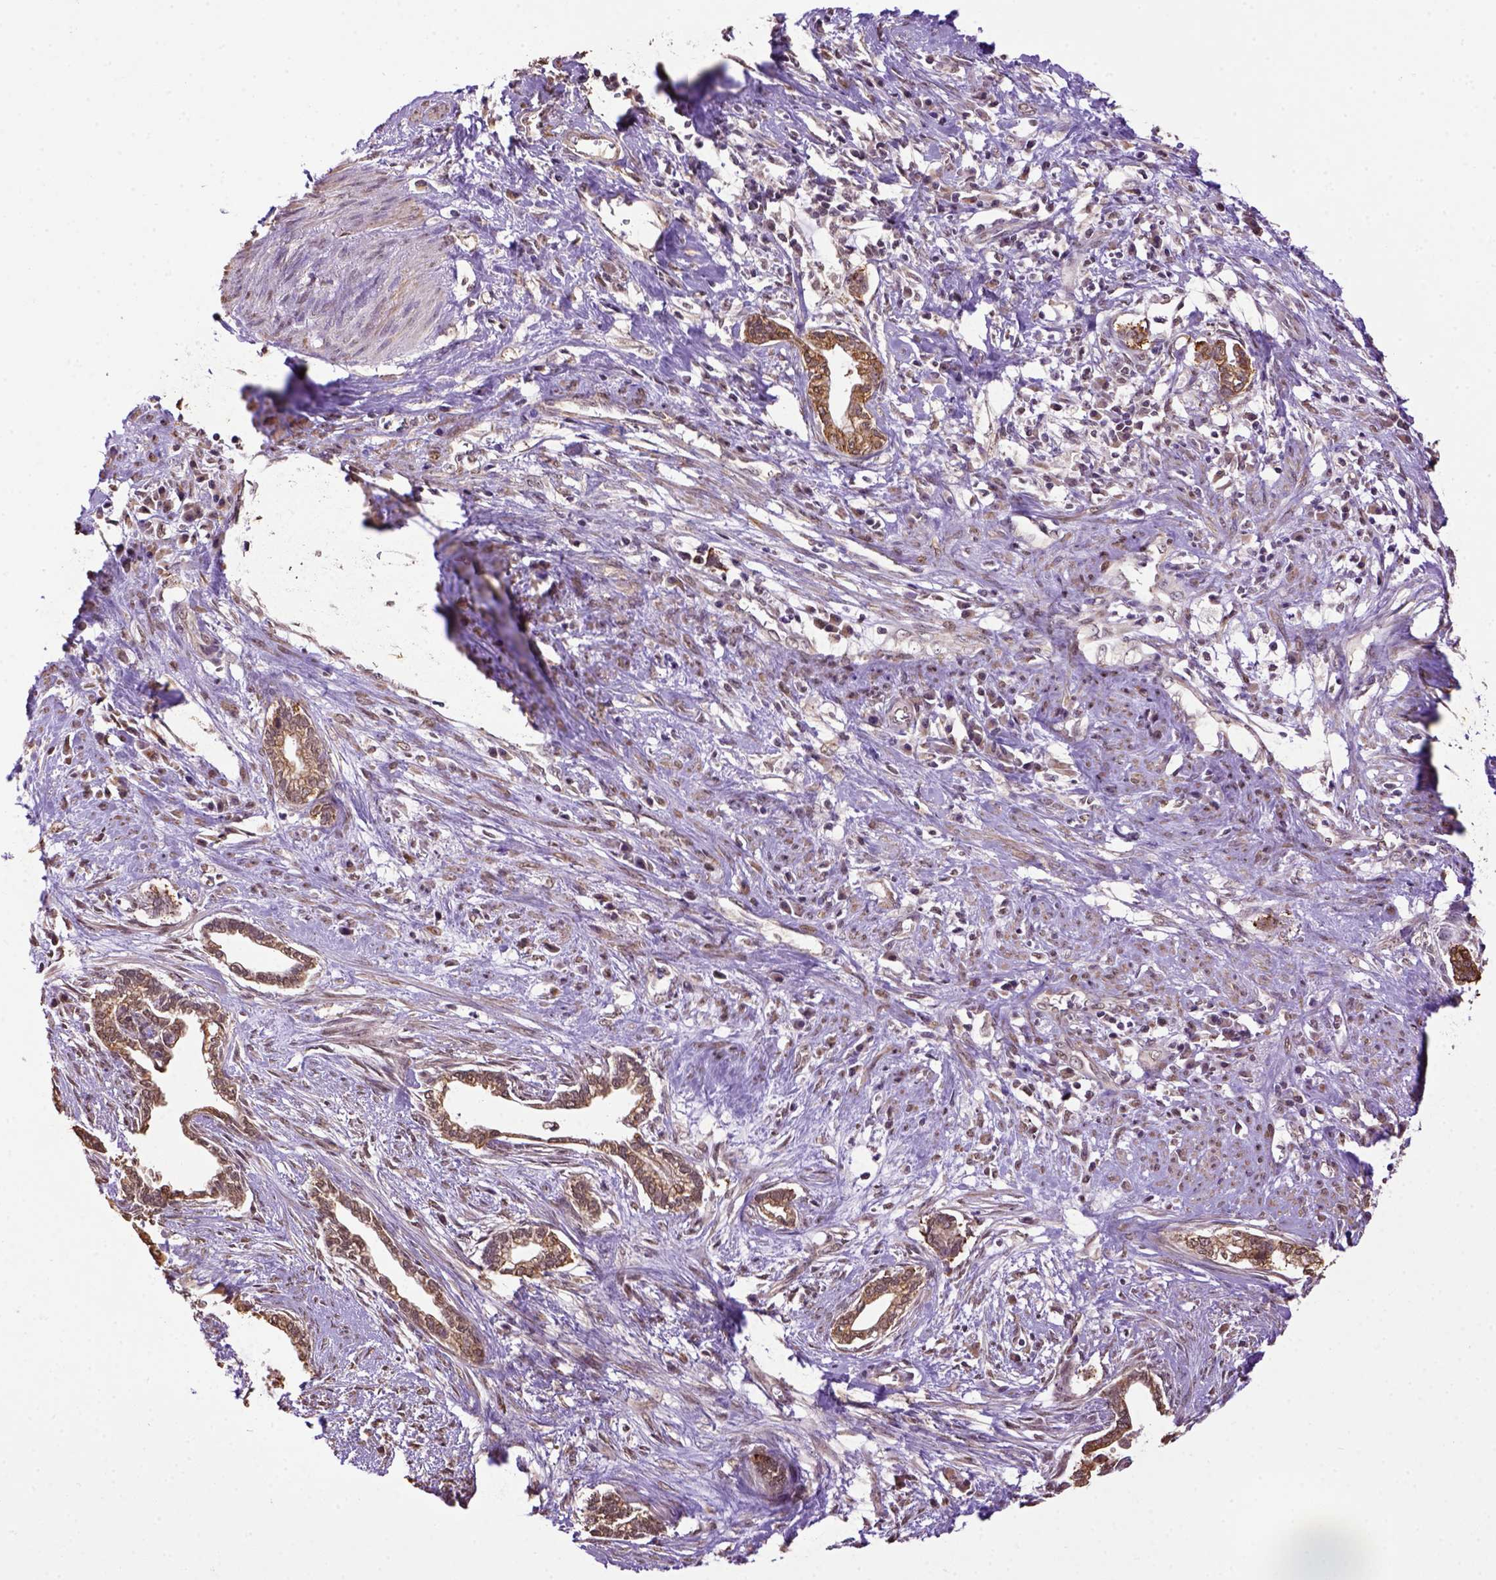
{"staining": {"intensity": "moderate", "quantity": ">75%", "location": "cytoplasmic/membranous"}, "tissue": "cervical cancer", "cell_type": "Tumor cells", "image_type": "cancer", "snomed": [{"axis": "morphology", "description": "Adenocarcinoma, NOS"}, {"axis": "topography", "description": "Cervix"}], "caption": "Immunohistochemical staining of adenocarcinoma (cervical) reveals moderate cytoplasmic/membranous protein expression in about >75% of tumor cells.", "gene": "WDR17", "patient": {"sex": "female", "age": 62}}